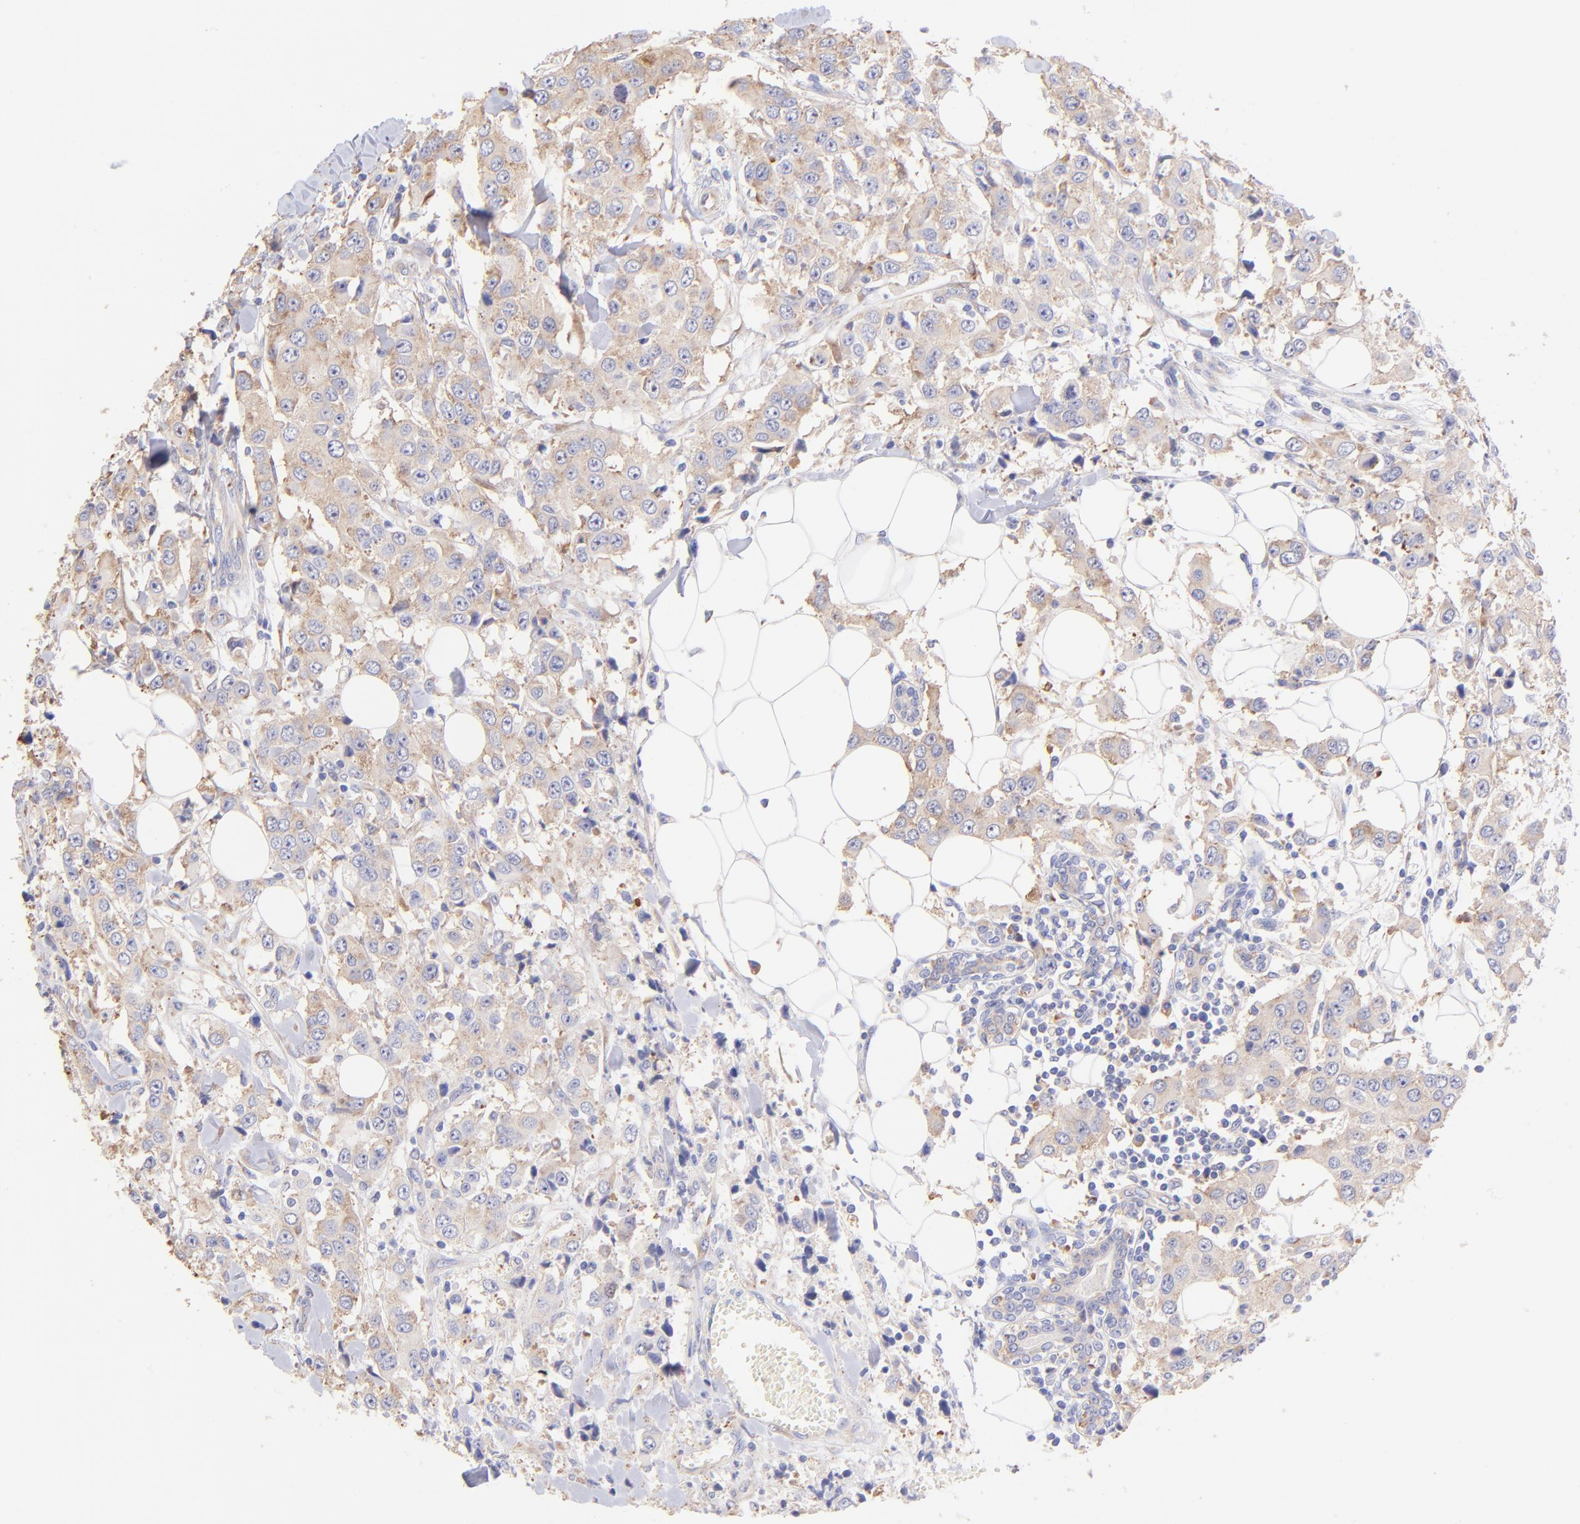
{"staining": {"intensity": "moderate", "quantity": "25%-75%", "location": "cytoplasmic/membranous"}, "tissue": "breast cancer", "cell_type": "Tumor cells", "image_type": "cancer", "snomed": [{"axis": "morphology", "description": "Duct carcinoma"}, {"axis": "topography", "description": "Breast"}], "caption": "Breast infiltrating ductal carcinoma stained with a protein marker demonstrates moderate staining in tumor cells.", "gene": "RPL30", "patient": {"sex": "female", "age": 58}}